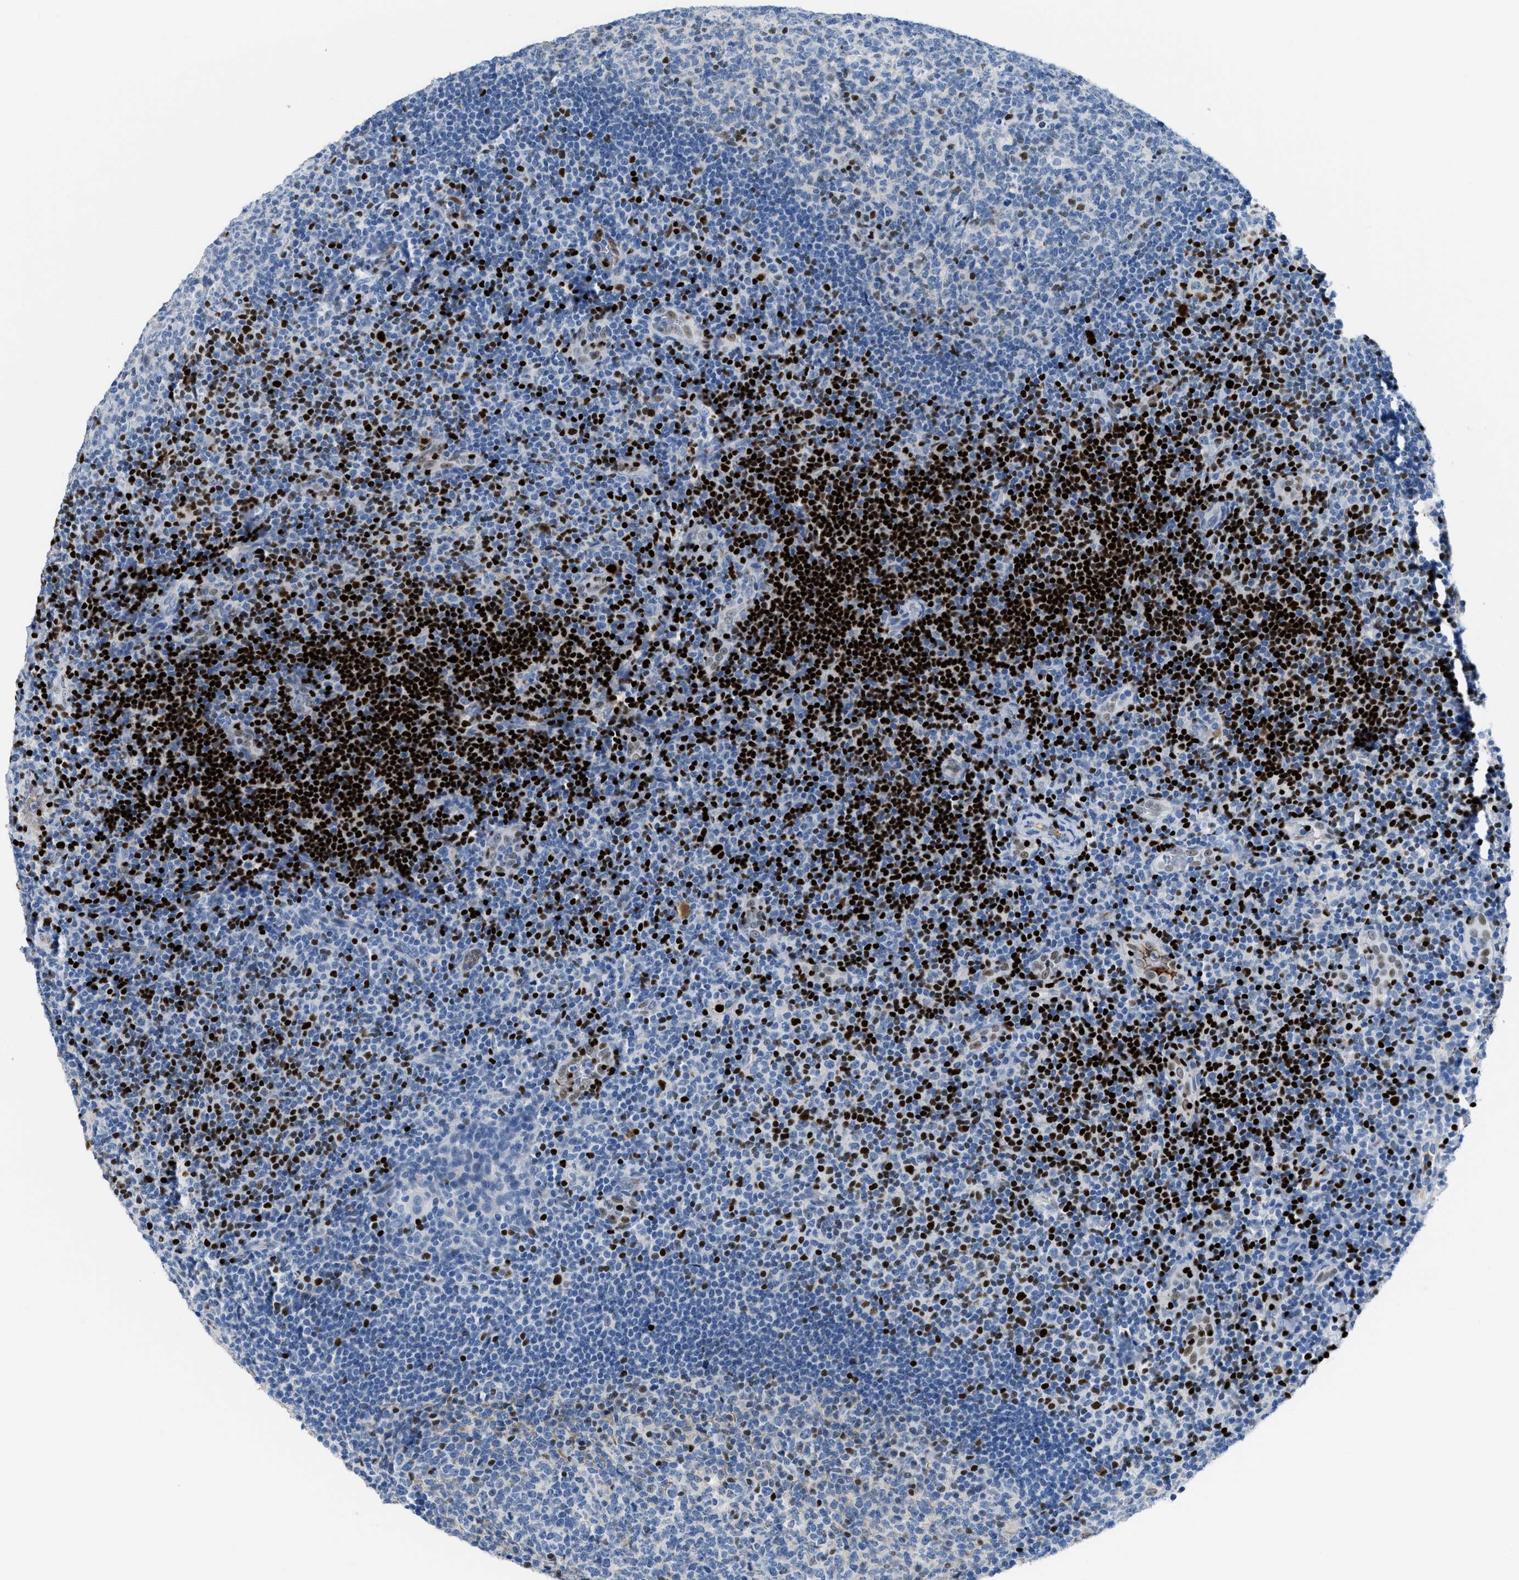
{"staining": {"intensity": "strong", "quantity": "<25%", "location": "nuclear"}, "tissue": "tonsil", "cell_type": "Germinal center cells", "image_type": "normal", "snomed": [{"axis": "morphology", "description": "Normal tissue, NOS"}, {"axis": "topography", "description": "Tonsil"}], "caption": "A brown stain shows strong nuclear positivity of a protein in germinal center cells of benign tonsil. The protein of interest is shown in brown color, while the nuclei are stained blue.", "gene": "LEF1", "patient": {"sex": "male", "age": 17}}